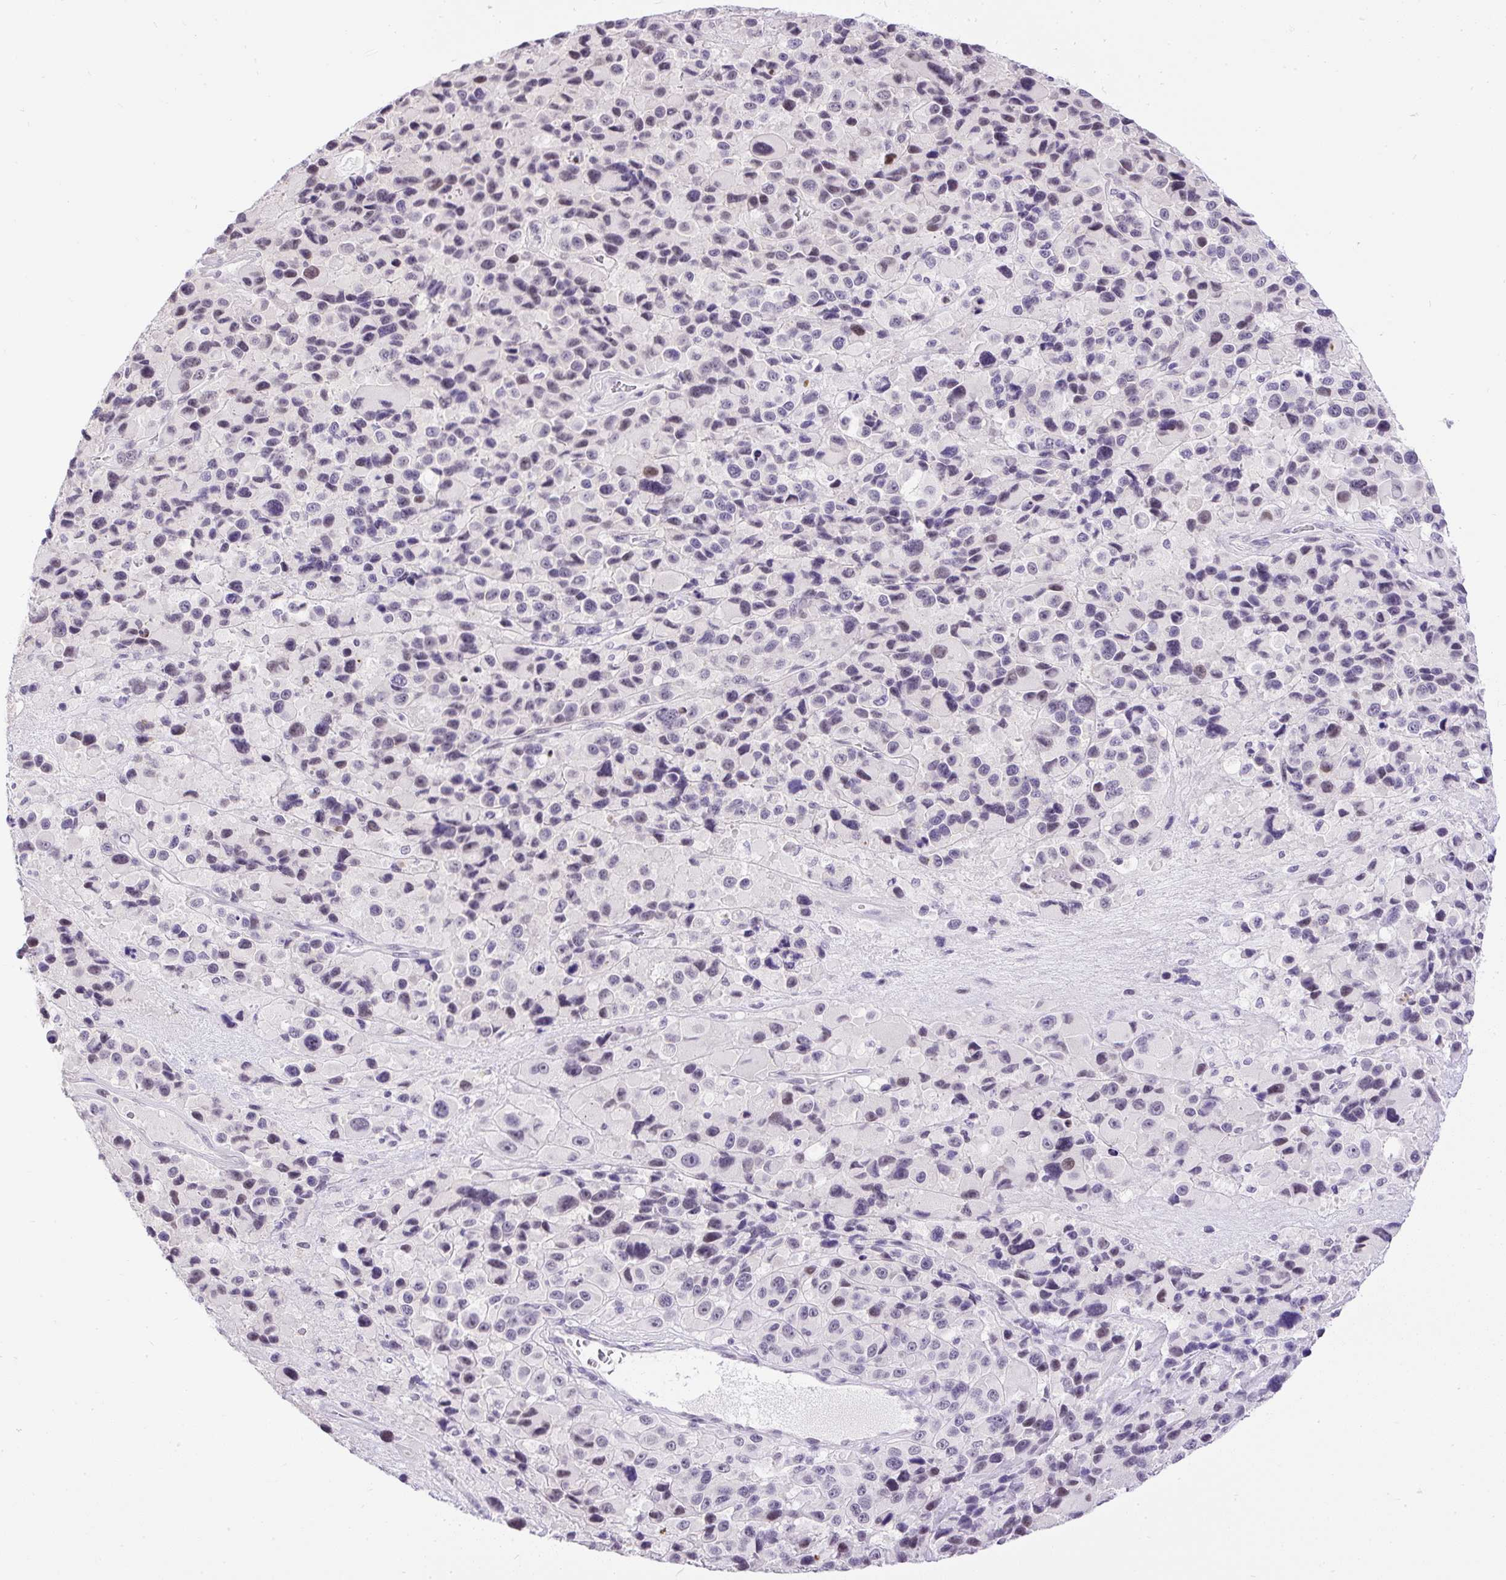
{"staining": {"intensity": "weak", "quantity": "<25%", "location": "nuclear"}, "tissue": "melanoma", "cell_type": "Tumor cells", "image_type": "cancer", "snomed": [{"axis": "morphology", "description": "Malignant melanoma, Metastatic site"}, {"axis": "topography", "description": "Lymph node"}], "caption": "Immunohistochemical staining of malignant melanoma (metastatic site) demonstrates no significant expression in tumor cells. (DAB (3,3'-diaminobenzidine) immunohistochemistry visualized using brightfield microscopy, high magnification).", "gene": "WNT10B", "patient": {"sex": "female", "age": 65}}